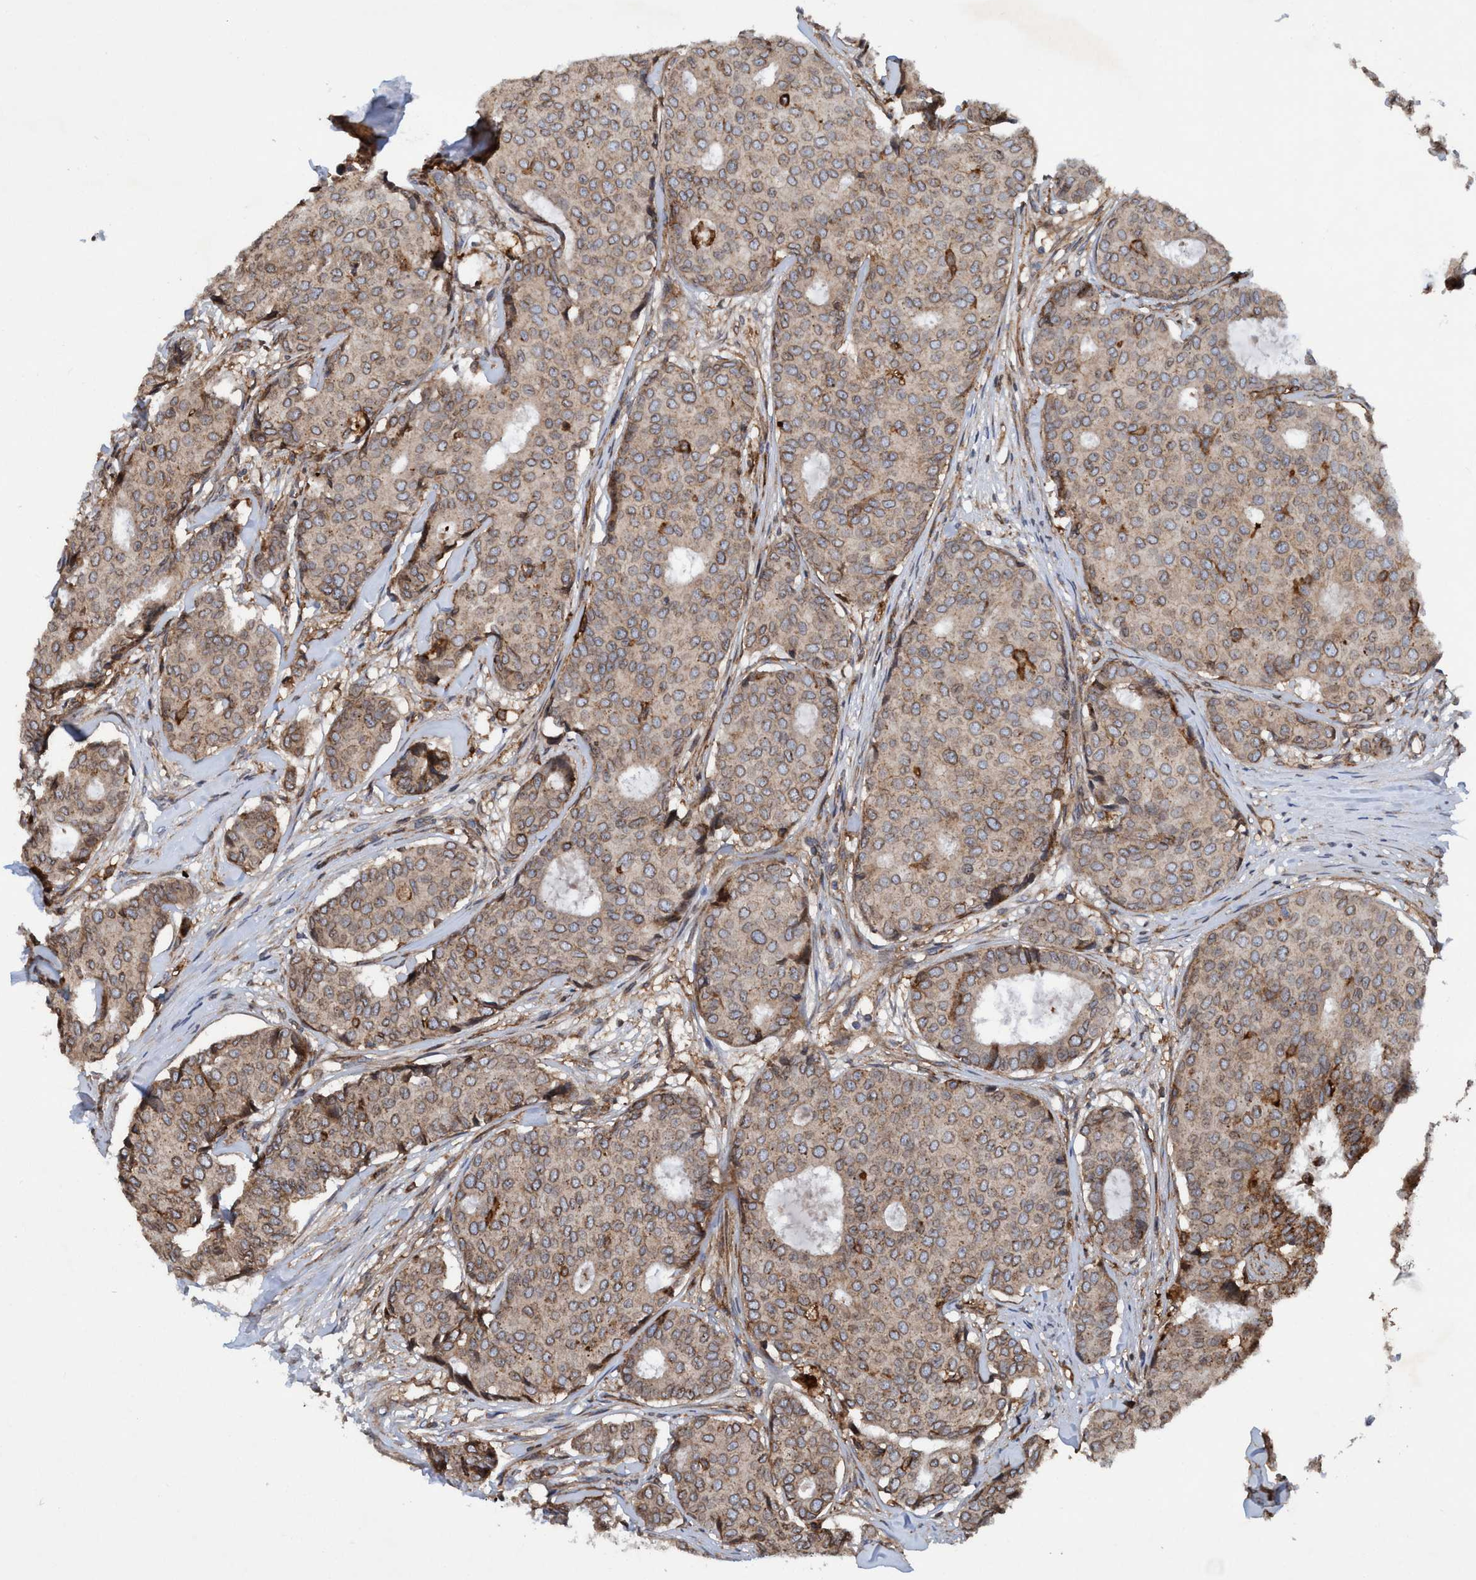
{"staining": {"intensity": "weak", "quantity": ">75%", "location": "cytoplasmic/membranous"}, "tissue": "breast cancer", "cell_type": "Tumor cells", "image_type": "cancer", "snomed": [{"axis": "morphology", "description": "Duct carcinoma"}, {"axis": "topography", "description": "Breast"}], "caption": "Protein staining displays weak cytoplasmic/membranous positivity in about >75% of tumor cells in breast cancer. The protein is shown in brown color, while the nuclei are stained blue.", "gene": "SLC16A3", "patient": {"sex": "female", "age": 75}}